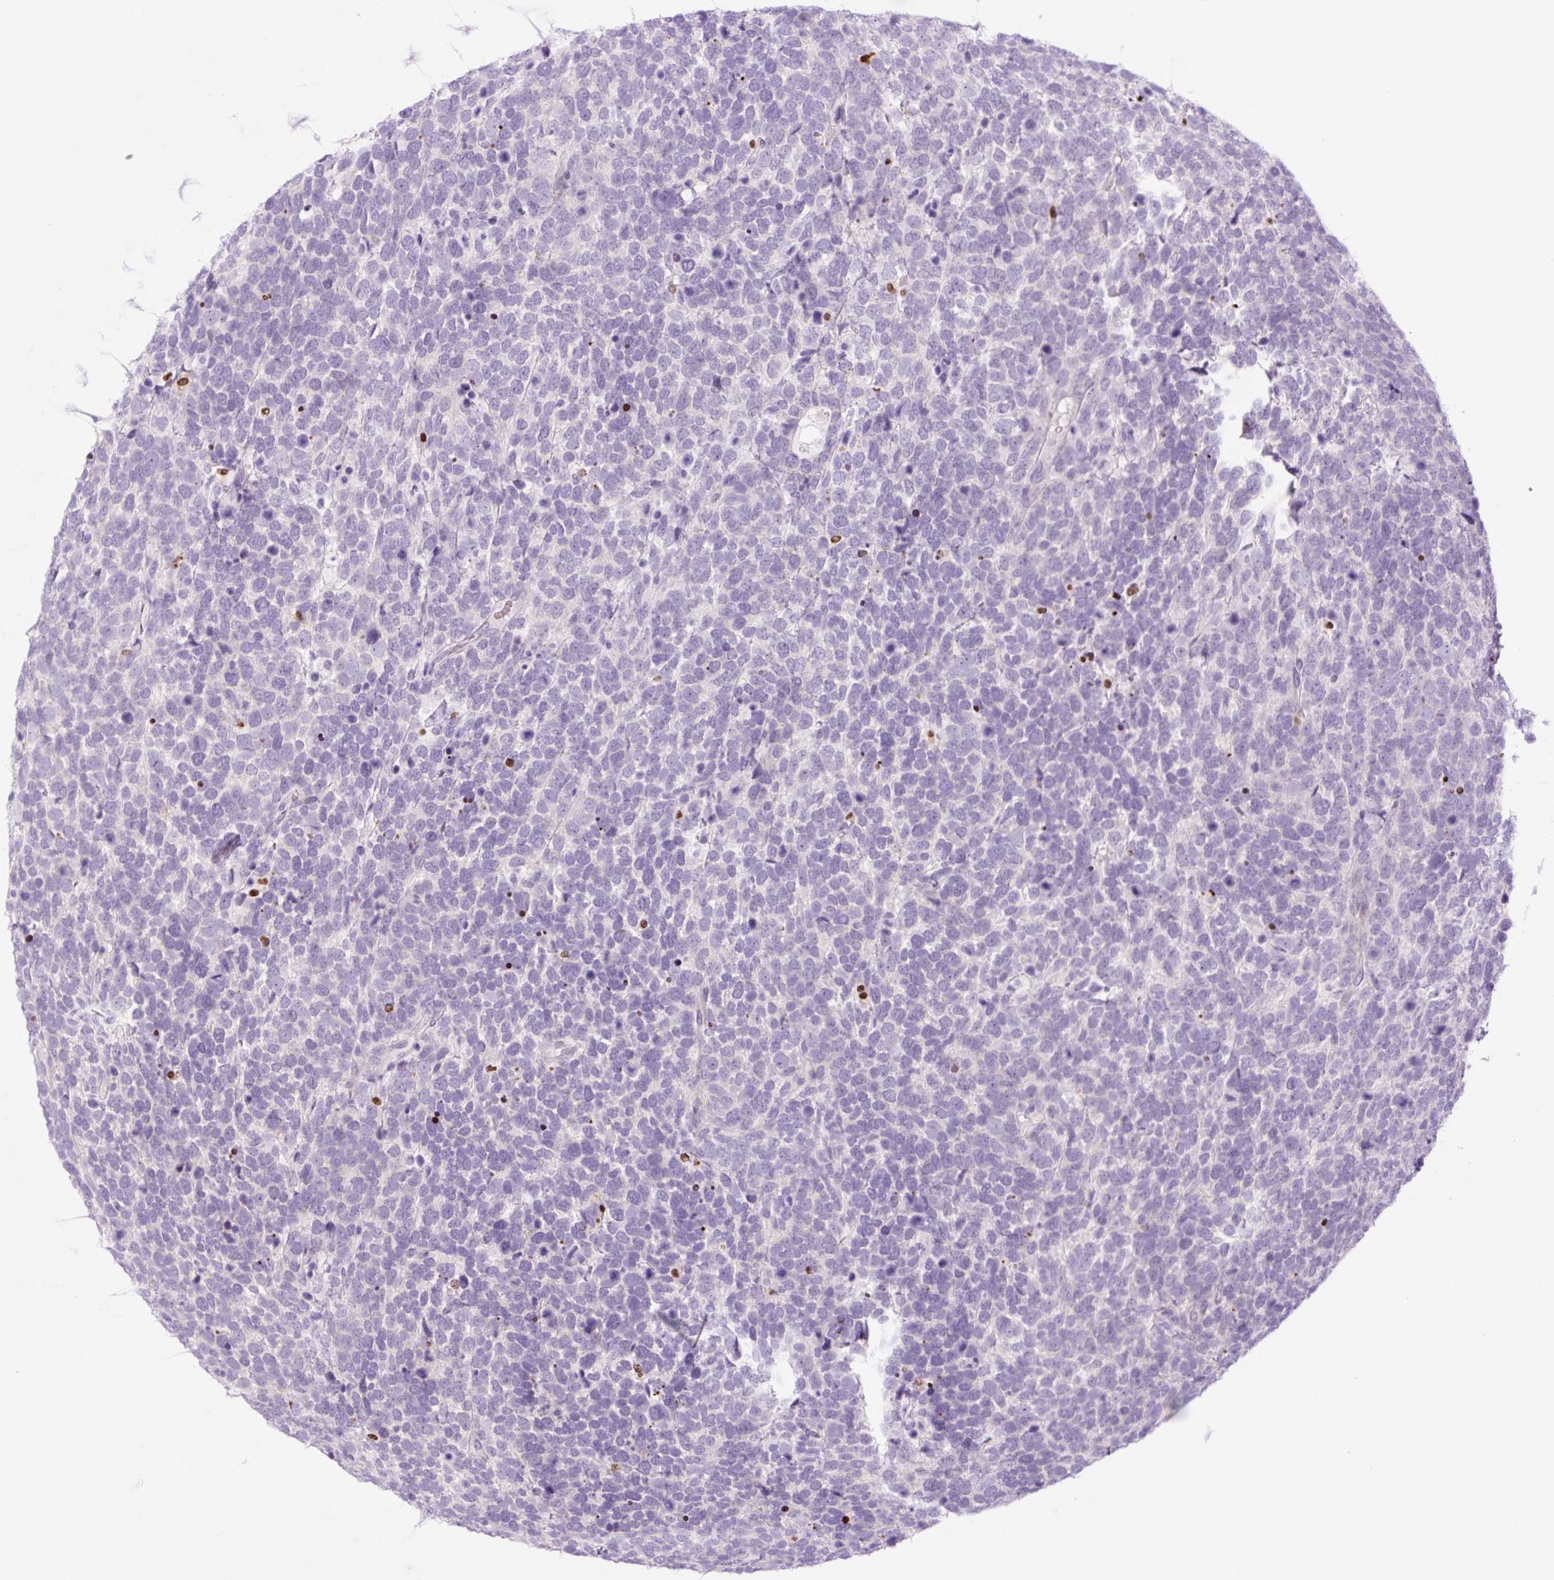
{"staining": {"intensity": "negative", "quantity": "none", "location": "none"}, "tissue": "urothelial cancer", "cell_type": "Tumor cells", "image_type": "cancer", "snomed": [{"axis": "morphology", "description": "Urothelial carcinoma, High grade"}, {"axis": "topography", "description": "Urinary bladder"}], "caption": "This is an immunohistochemistry (IHC) image of human urothelial carcinoma (high-grade). There is no positivity in tumor cells.", "gene": "SPI1", "patient": {"sex": "female", "age": 82}}